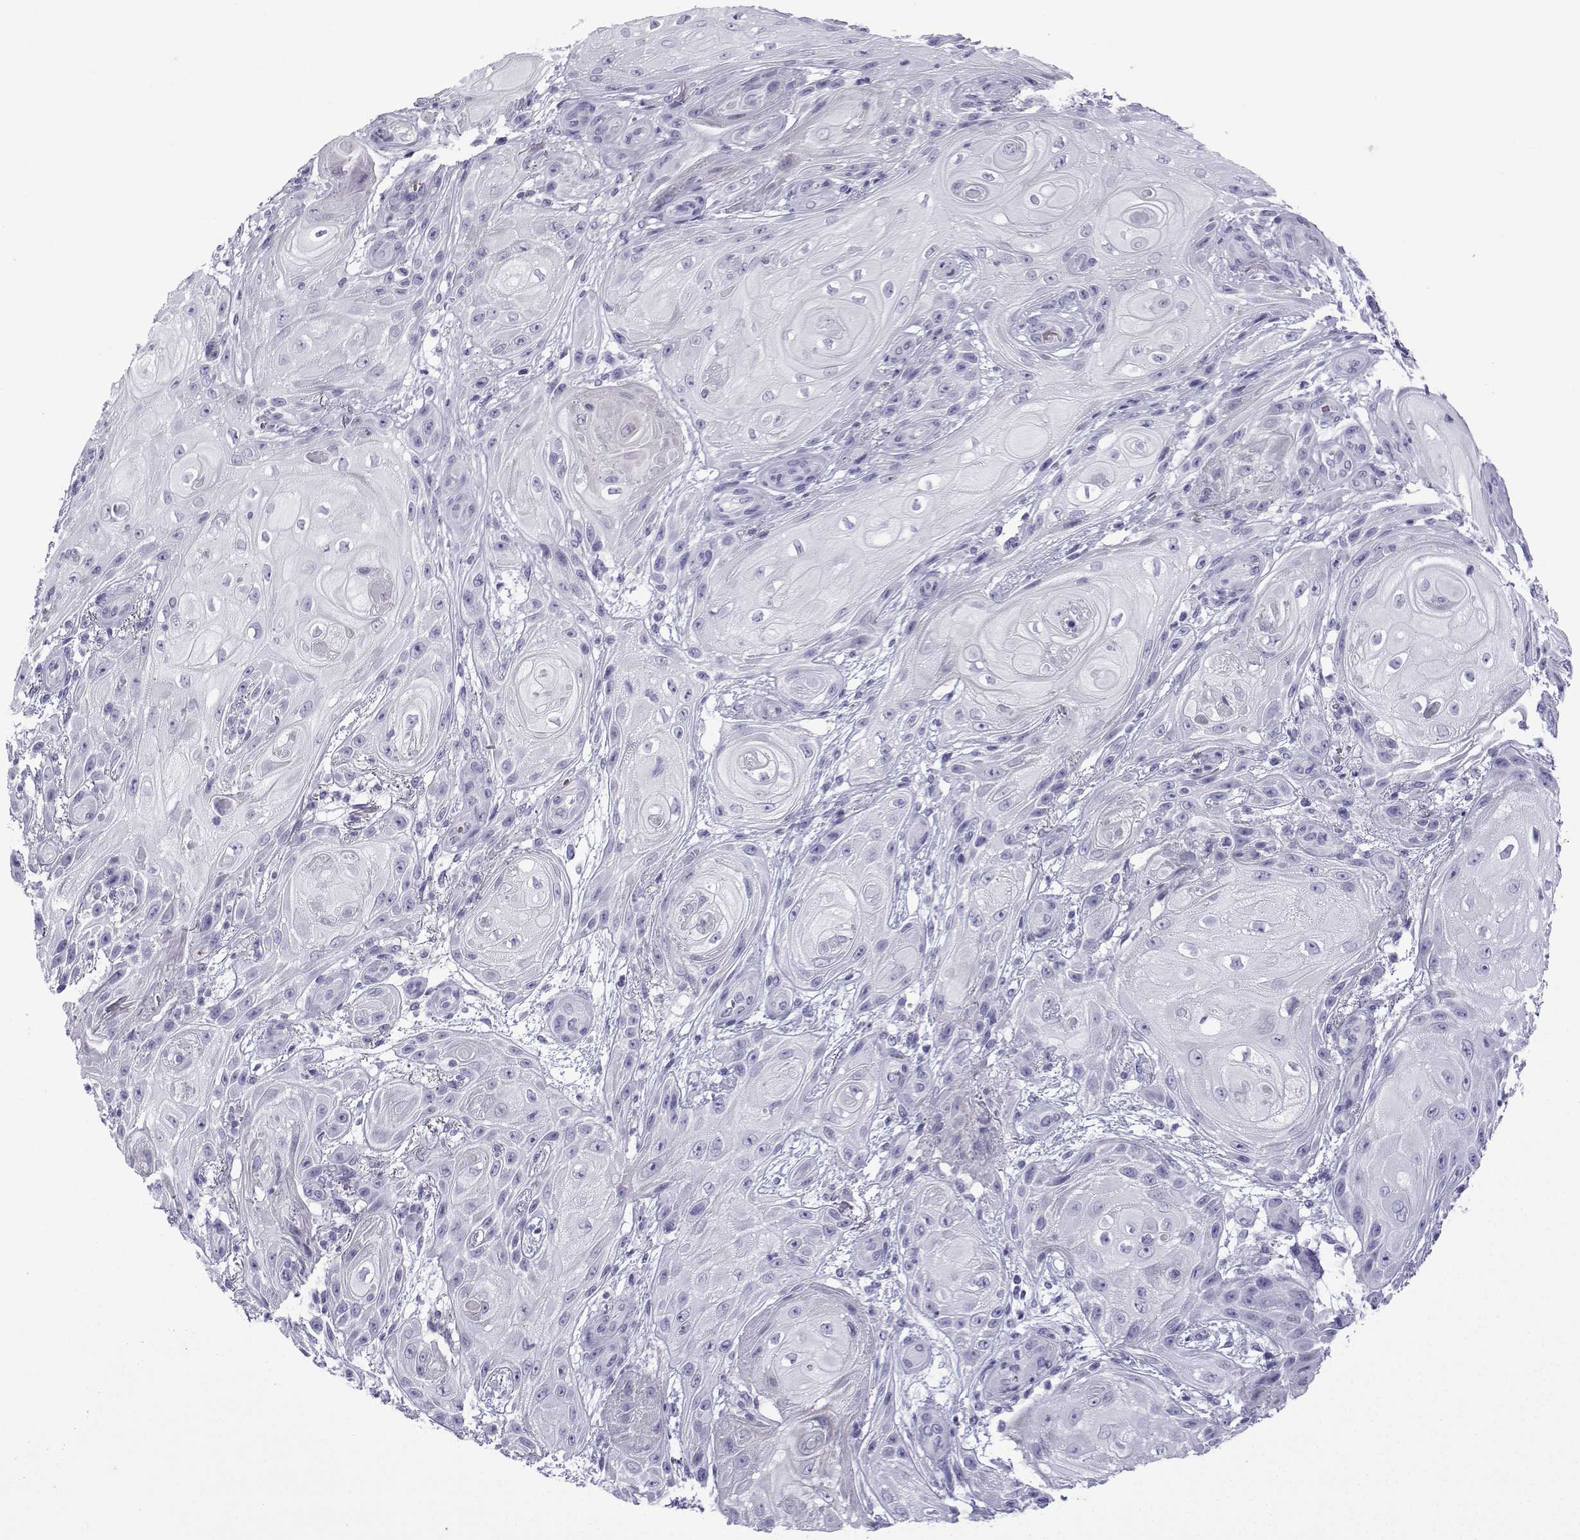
{"staining": {"intensity": "negative", "quantity": "none", "location": "none"}, "tissue": "skin cancer", "cell_type": "Tumor cells", "image_type": "cancer", "snomed": [{"axis": "morphology", "description": "Squamous cell carcinoma, NOS"}, {"axis": "topography", "description": "Skin"}], "caption": "This is an IHC micrograph of human skin squamous cell carcinoma. There is no staining in tumor cells.", "gene": "TRIM46", "patient": {"sex": "male", "age": 62}}